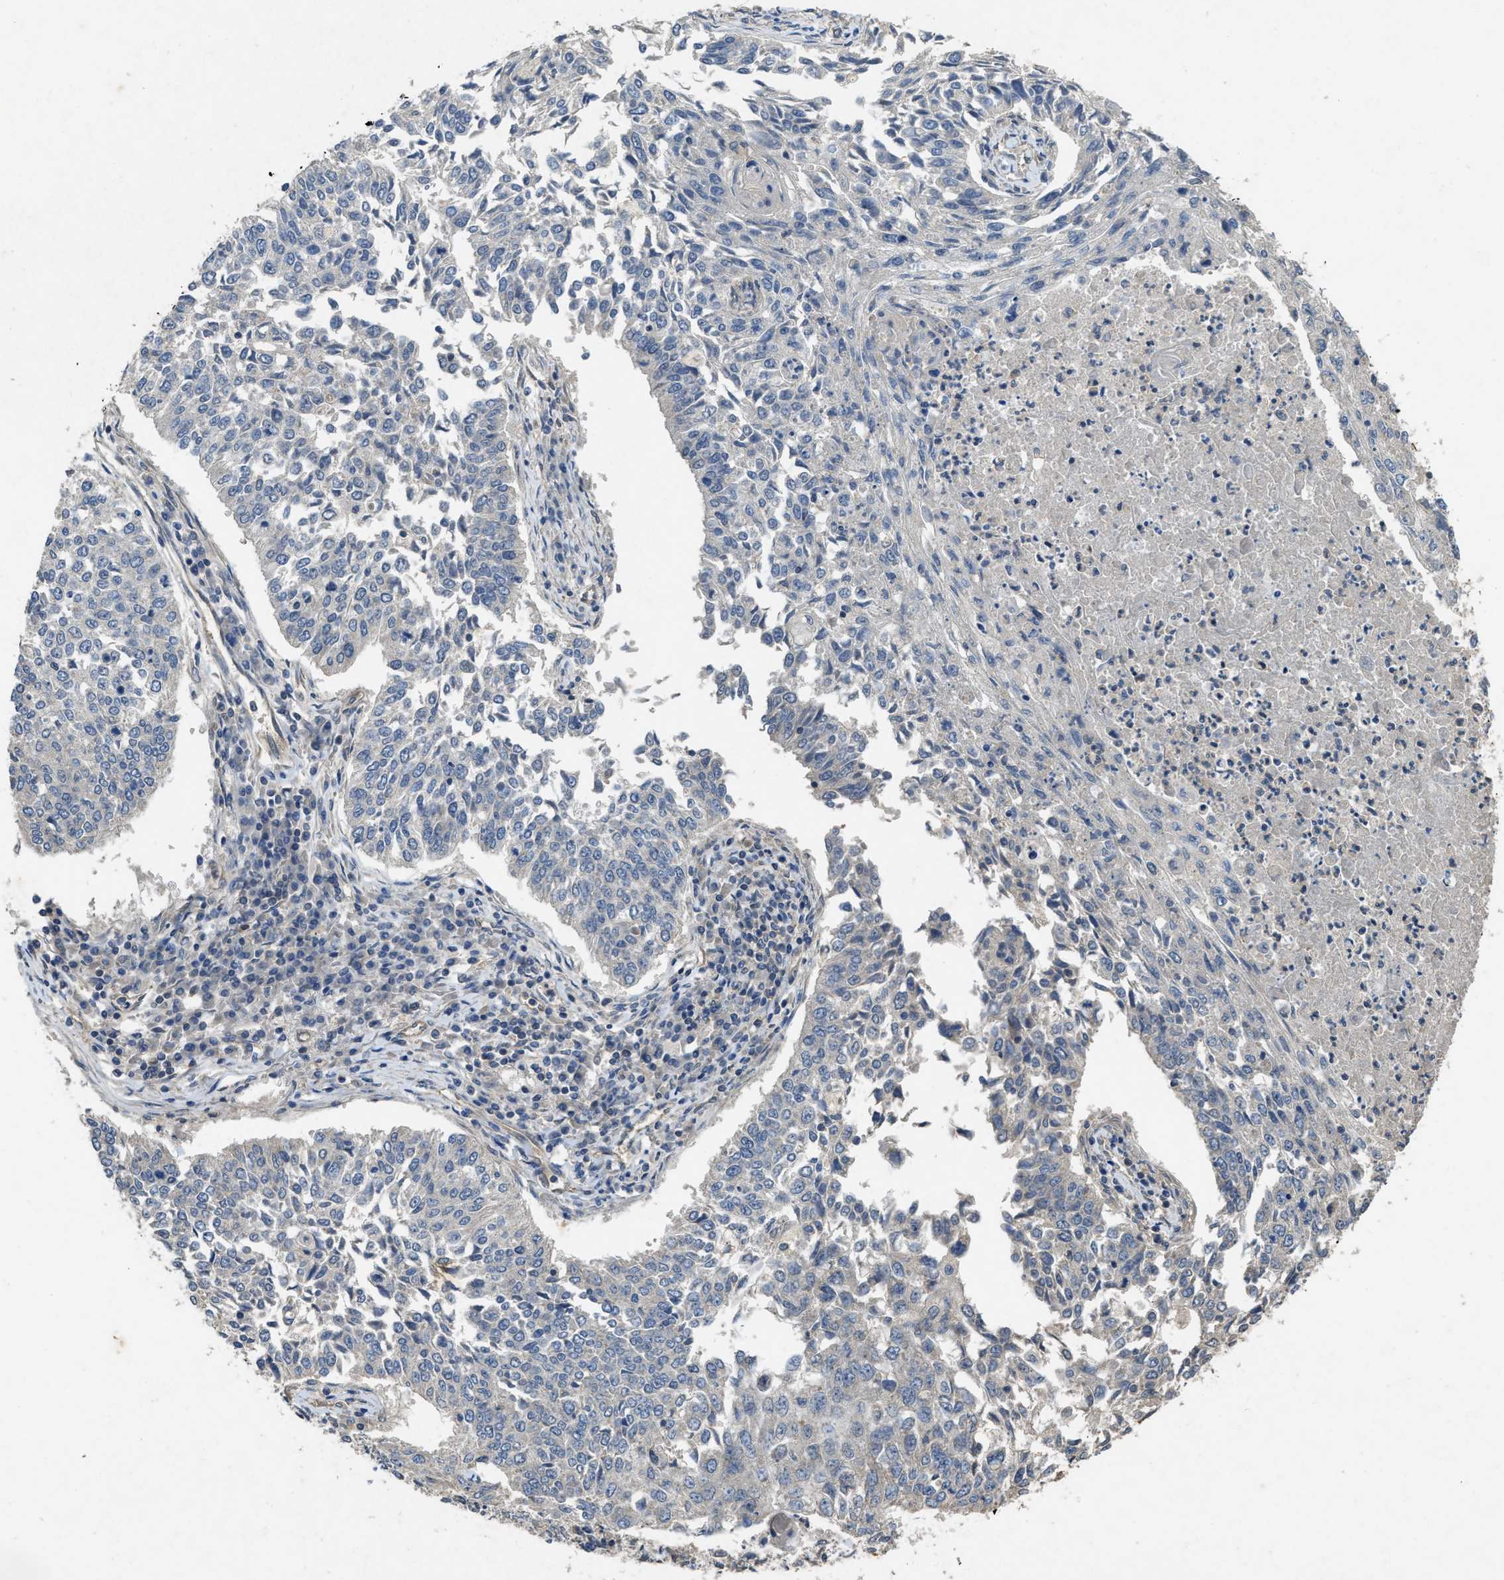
{"staining": {"intensity": "negative", "quantity": "none", "location": "none"}, "tissue": "lung cancer", "cell_type": "Tumor cells", "image_type": "cancer", "snomed": [{"axis": "morphology", "description": "Normal tissue, NOS"}, {"axis": "morphology", "description": "Squamous cell carcinoma, NOS"}, {"axis": "topography", "description": "Cartilage tissue"}, {"axis": "topography", "description": "Bronchus"}, {"axis": "topography", "description": "Lung"}], "caption": "Tumor cells show no significant protein staining in lung squamous cell carcinoma. (Immunohistochemistry, brightfield microscopy, high magnification).", "gene": "PPP3CA", "patient": {"sex": "female", "age": 49}}